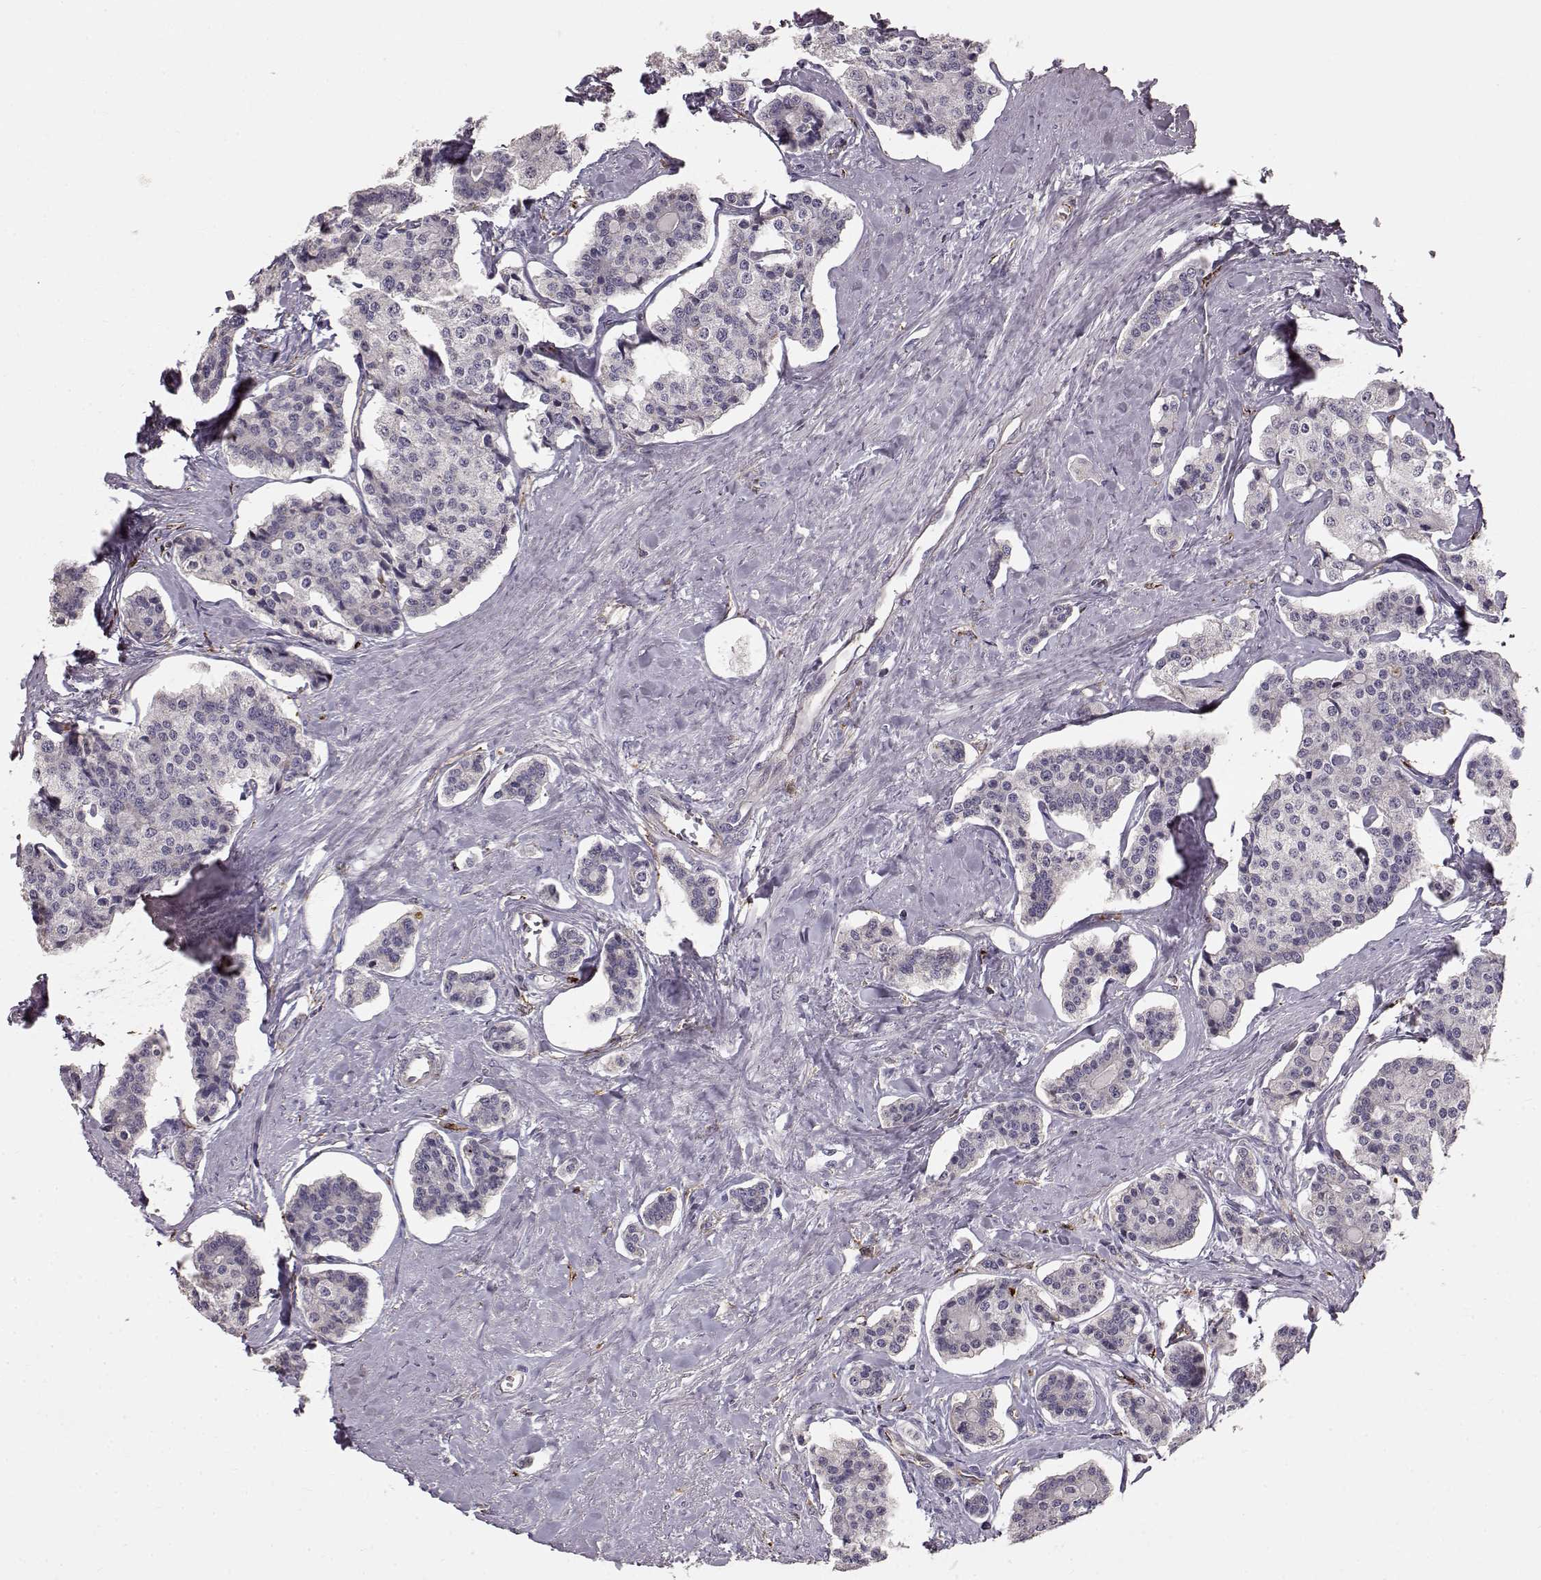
{"staining": {"intensity": "negative", "quantity": "none", "location": "none"}, "tissue": "carcinoid", "cell_type": "Tumor cells", "image_type": "cancer", "snomed": [{"axis": "morphology", "description": "Carcinoid, malignant, NOS"}, {"axis": "topography", "description": "Small intestine"}], "caption": "Carcinoid (malignant) stained for a protein using immunohistochemistry (IHC) shows no staining tumor cells.", "gene": "CCNF", "patient": {"sex": "female", "age": 65}}